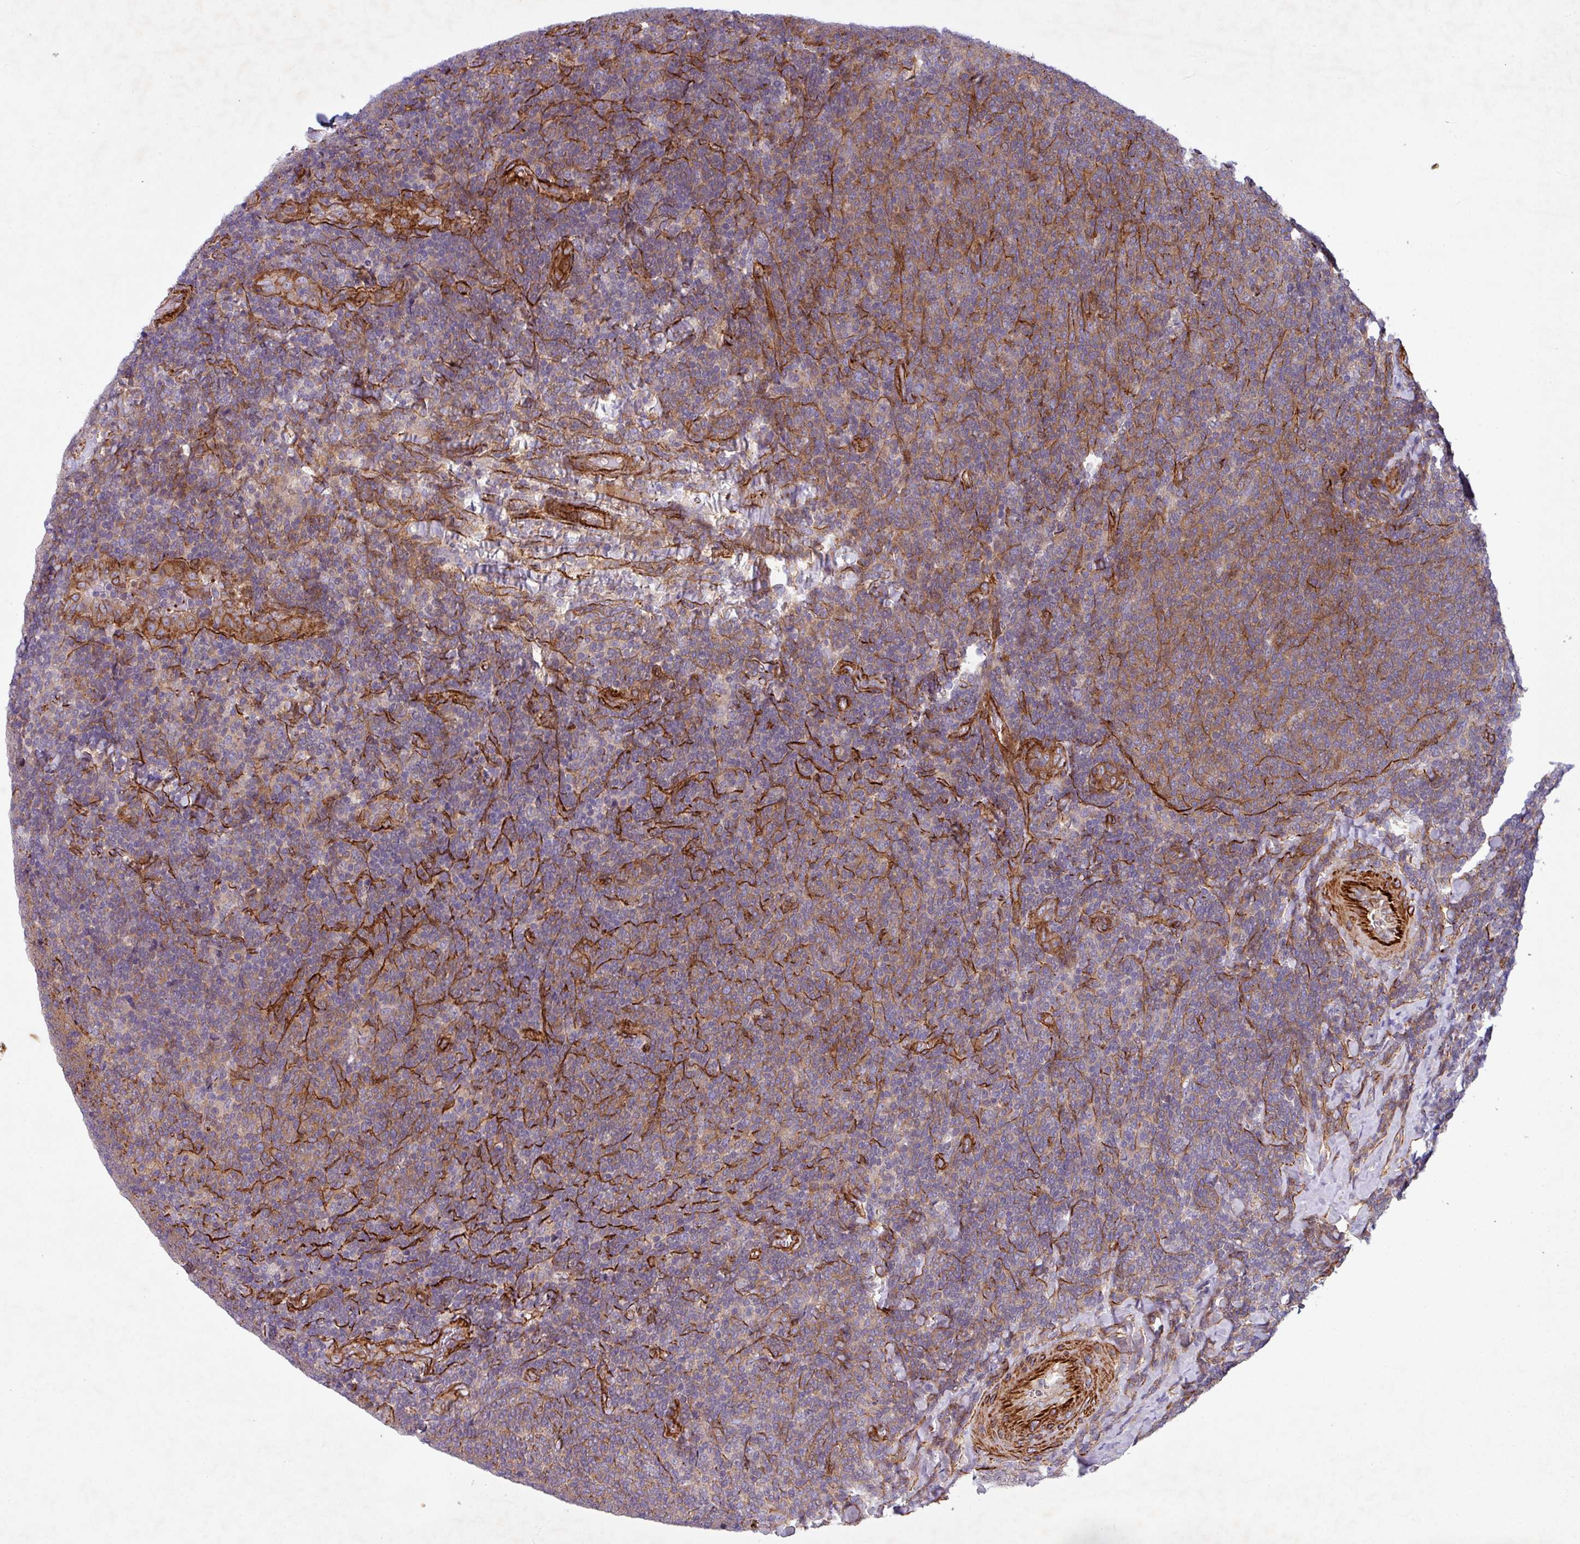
{"staining": {"intensity": "weak", "quantity": "25%-75%", "location": "cytoplasmic/membranous"}, "tissue": "lymphoma", "cell_type": "Tumor cells", "image_type": "cancer", "snomed": [{"axis": "morphology", "description": "Malignant lymphoma, non-Hodgkin's type, Low grade"}, {"axis": "topography", "description": "Lymph node"}], "caption": "A histopathology image of human lymphoma stained for a protein exhibits weak cytoplasmic/membranous brown staining in tumor cells.", "gene": "ATP2C2", "patient": {"sex": "male", "age": 52}}